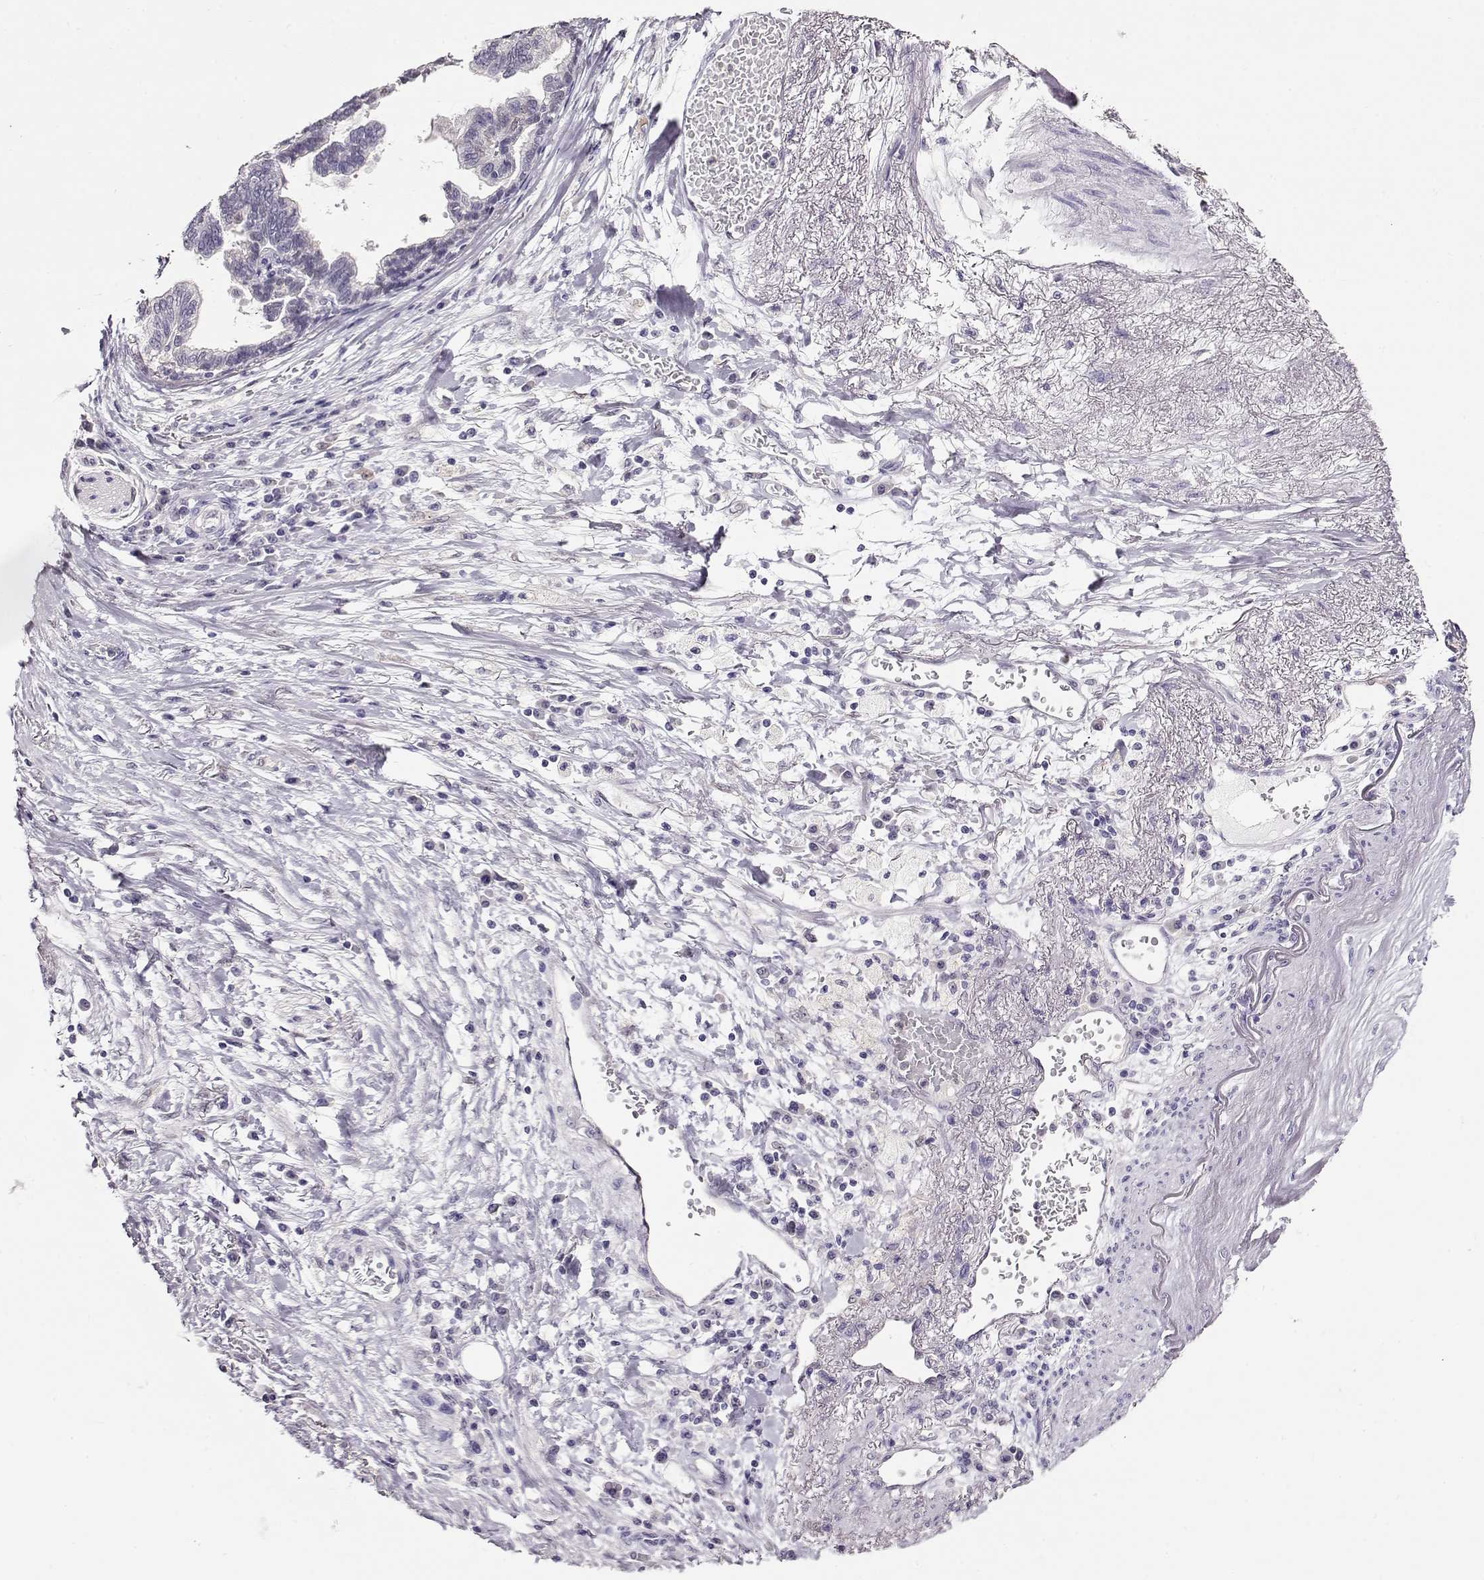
{"staining": {"intensity": "negative", "quantity": "none", "location": "none"}, "tissue": "stomach cancer", "cell_type": "Tumor cells", "image_type": "cancer", "snomed": [{"axis": "morphology", "description": "Adenocarcinoma, NOS"}, {"axis": "topography", "description": "Stomach"}], "caption": "Stomach cancer (adenocarcinoma) was stained to show a protein in brown. There is no significant staining in tumor cells.", "gene": "CCR8", "patient": {"sex": "male", "age": 83}}